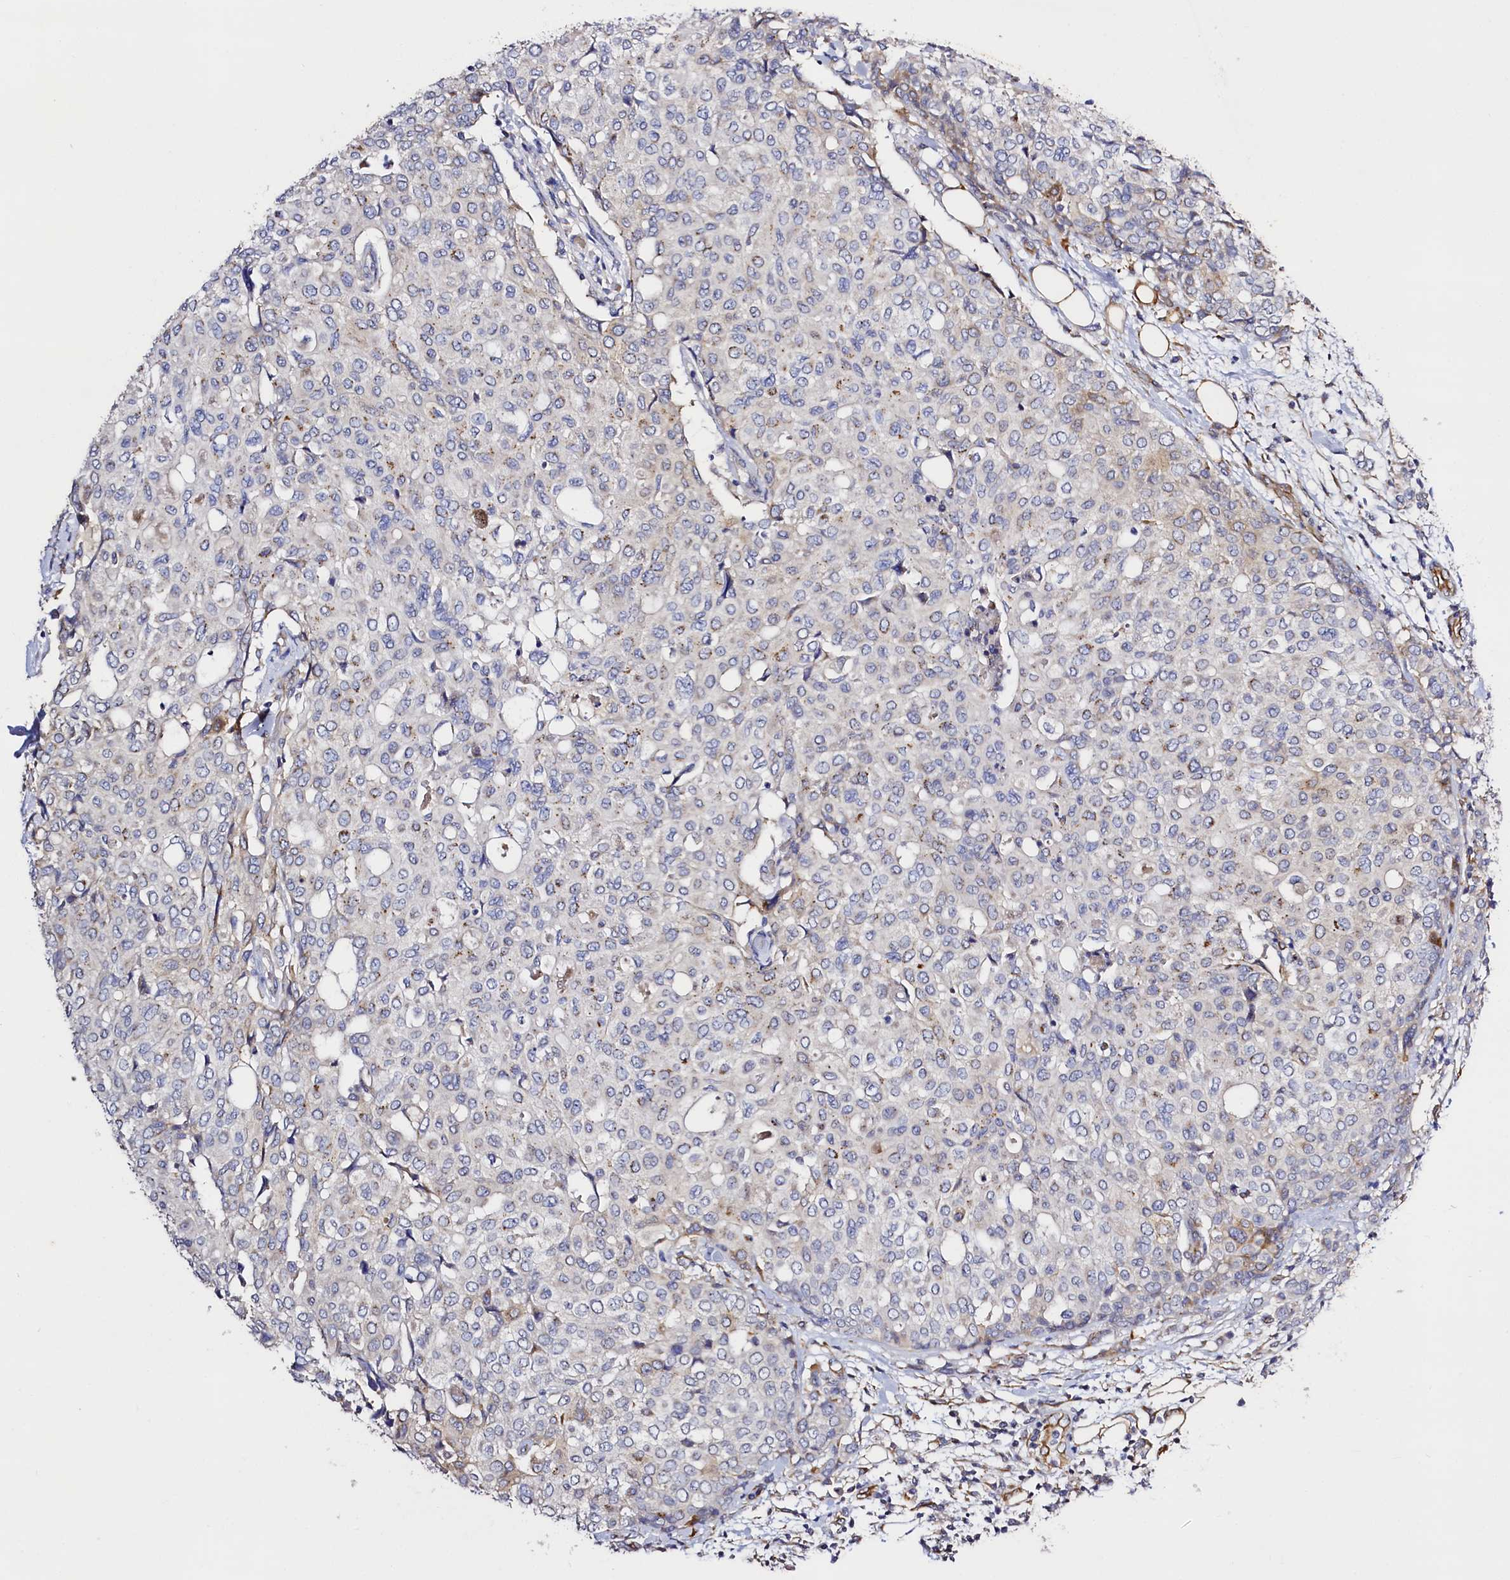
{"staining": {"intensity": "negative", "quantity": "none", "location": "none"}, "tissue": "breast cancer", "cell_type": "Tumor cells", "image_type": "cancer", "snomed": [{"axis": "morphology", "description": "Lobular carcinoma"}, {"axis": "topography", "description": "Breast"}], "caption": "Image shows no protein staining in tumor cells of lobular carcinoma (breast) tissue. (DAB (3,3'-diaminobenzidine) immunohistochemistry (IHC) with hematoxylin counter stain).", "gene": "SLC7A1", "patient": {"sex": "female", "age": 51}}